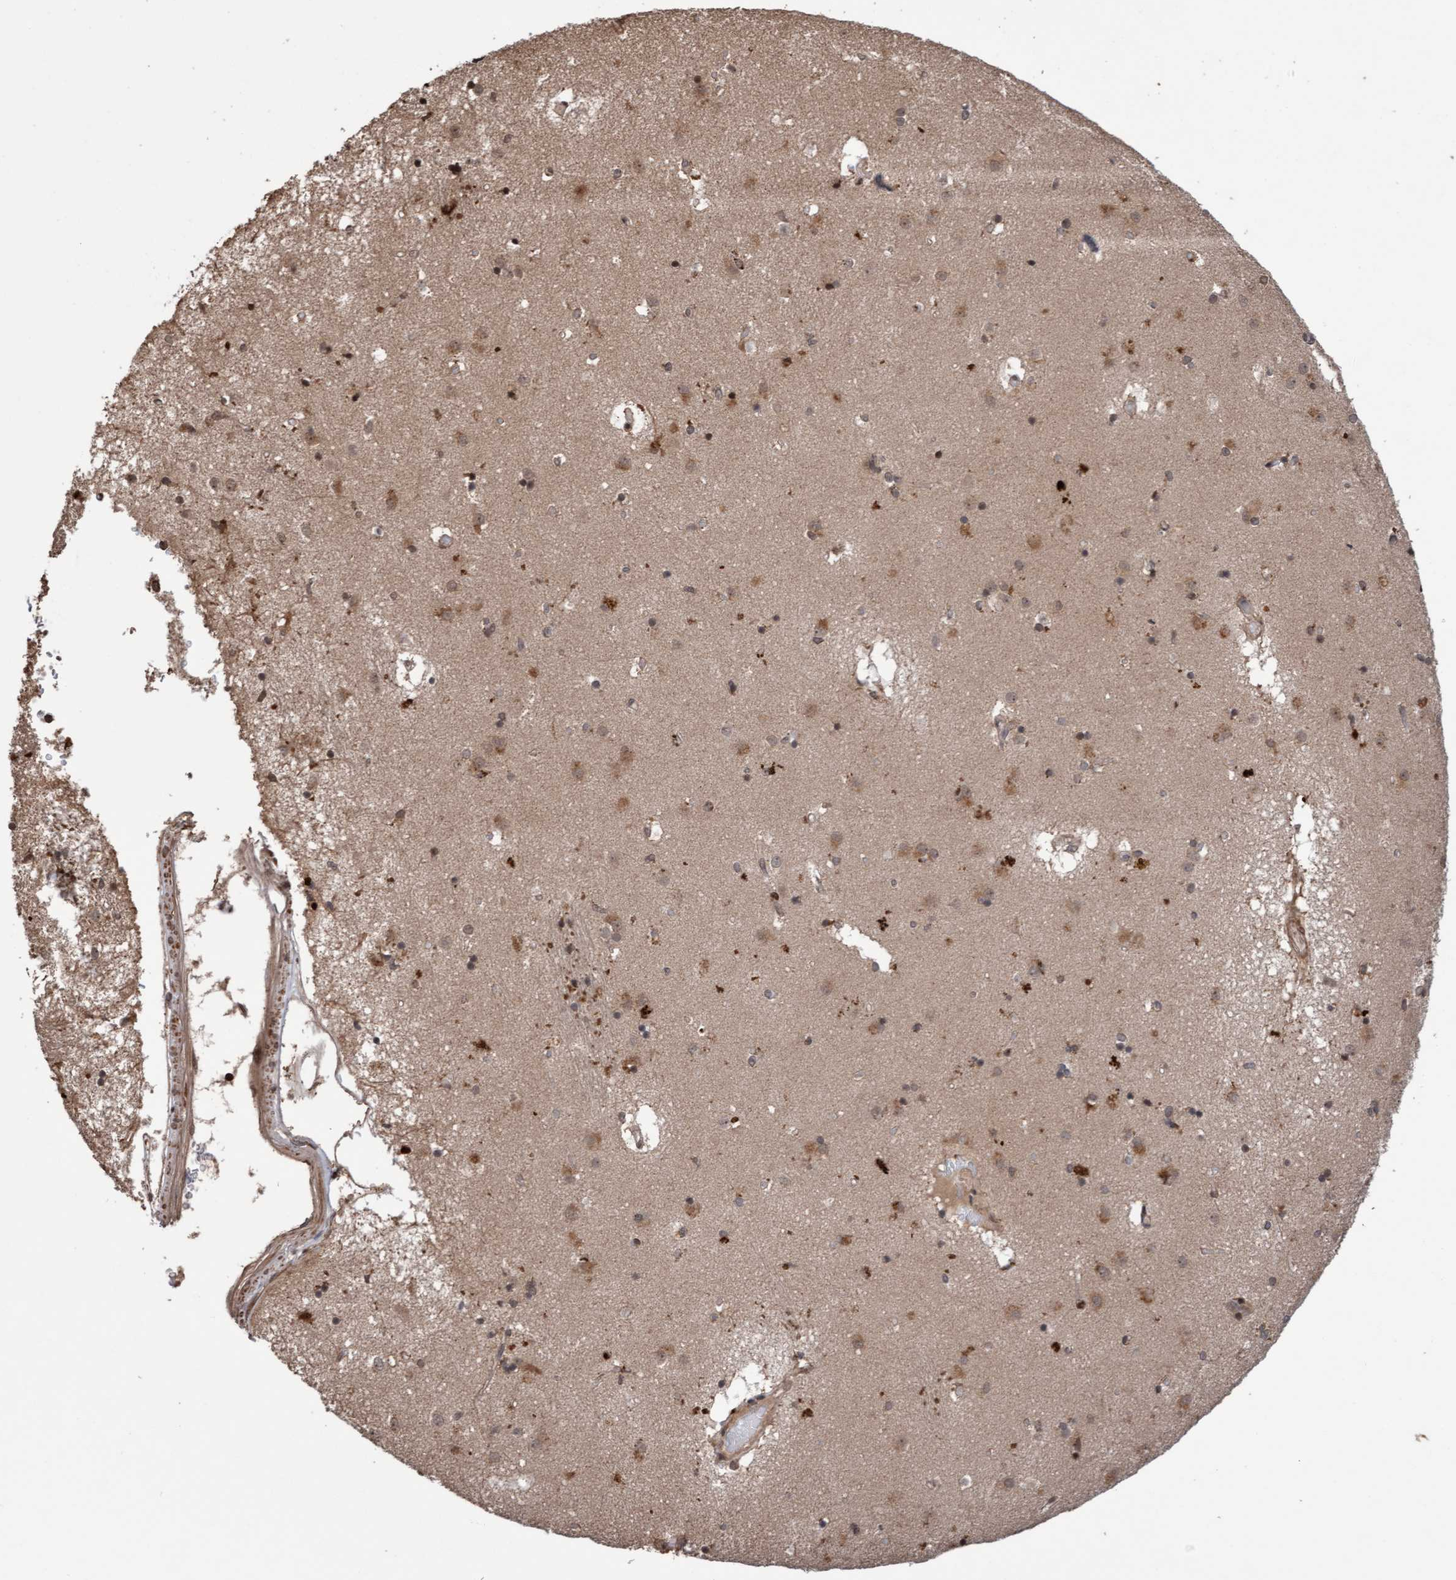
{"staining": {"intensity": "moderate", "quantity": ">75%", "location": "cytoplasmic/membranous,nuclear"}, "tissue": "caudate", "cell_type": "Glial cells", "image_type": "normal", "snomed": [{"axis": "morphology", "description": "Normal tissue, NOS"}, {"axis": "topography", "description": "Lateral ventricle wall"}], "caption": "Immunohistochemistry micrograph of unremarkable caudate stained for a protein (brown), which exhibits medium levels of moderate cytoplasmic/membranous,nuclear expression in about >75% of glial cells.", "gene": "PECR", "patient": {"sex": "male", "age": 70}}